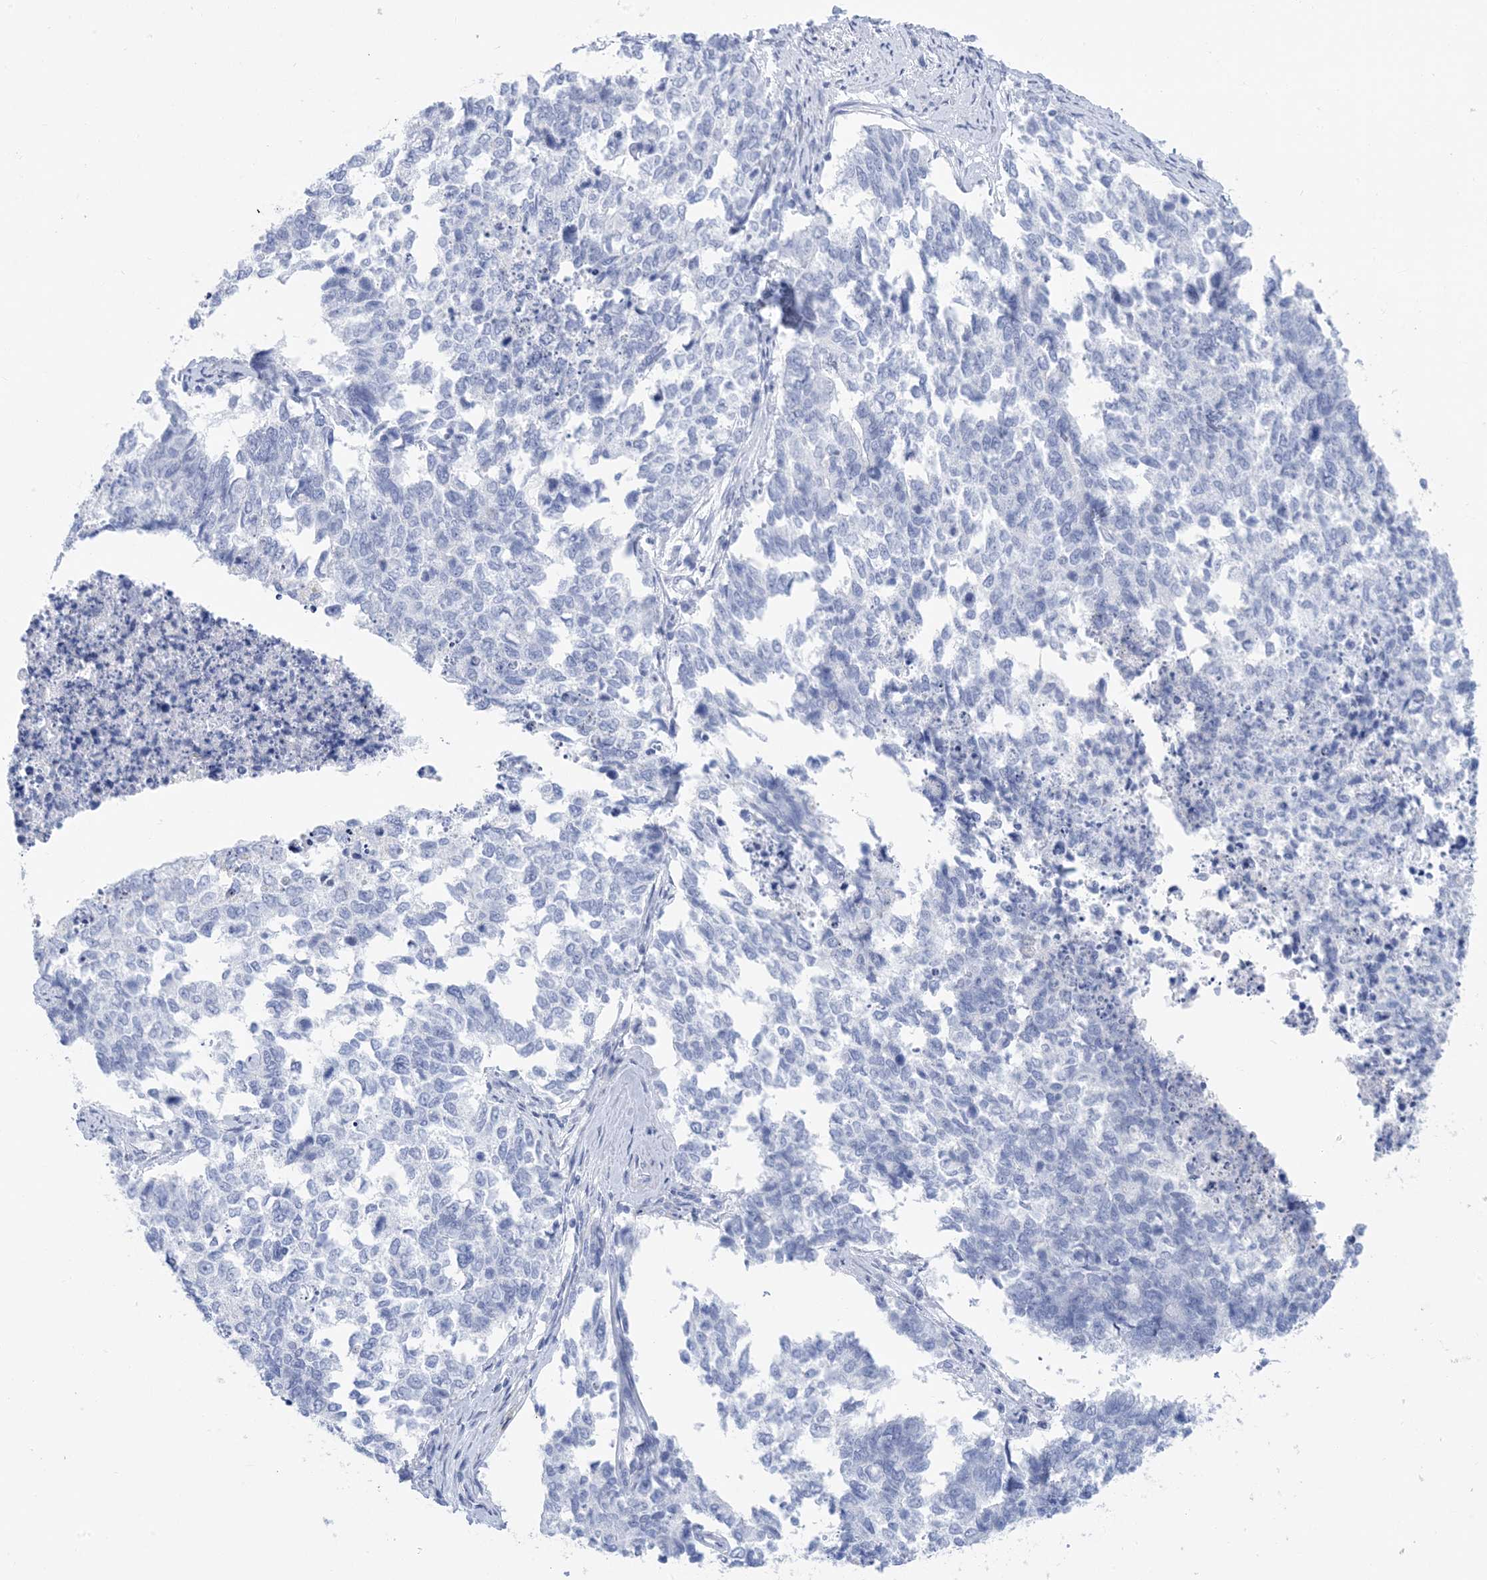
{"staining": {"intensity": "negative", "quantity": "none", "location": "none"}, "tissue": "cervical cancer", "cell_type": "Tumor cells", "image_type": "cancer", "snomed": [{"axis": "morphology", "description": "Squamous cell carcinoma, NOS"}, {"axis": "topography", "description": "Cervix"}], "caption": "IHC photomicrograph of neoplastic tissue: human cervical cancer stained with DAB shows no significant protein positivity in tumor cells.", "gene": "SH3YL1", "patient": {"sex": "female", "age": 63}}